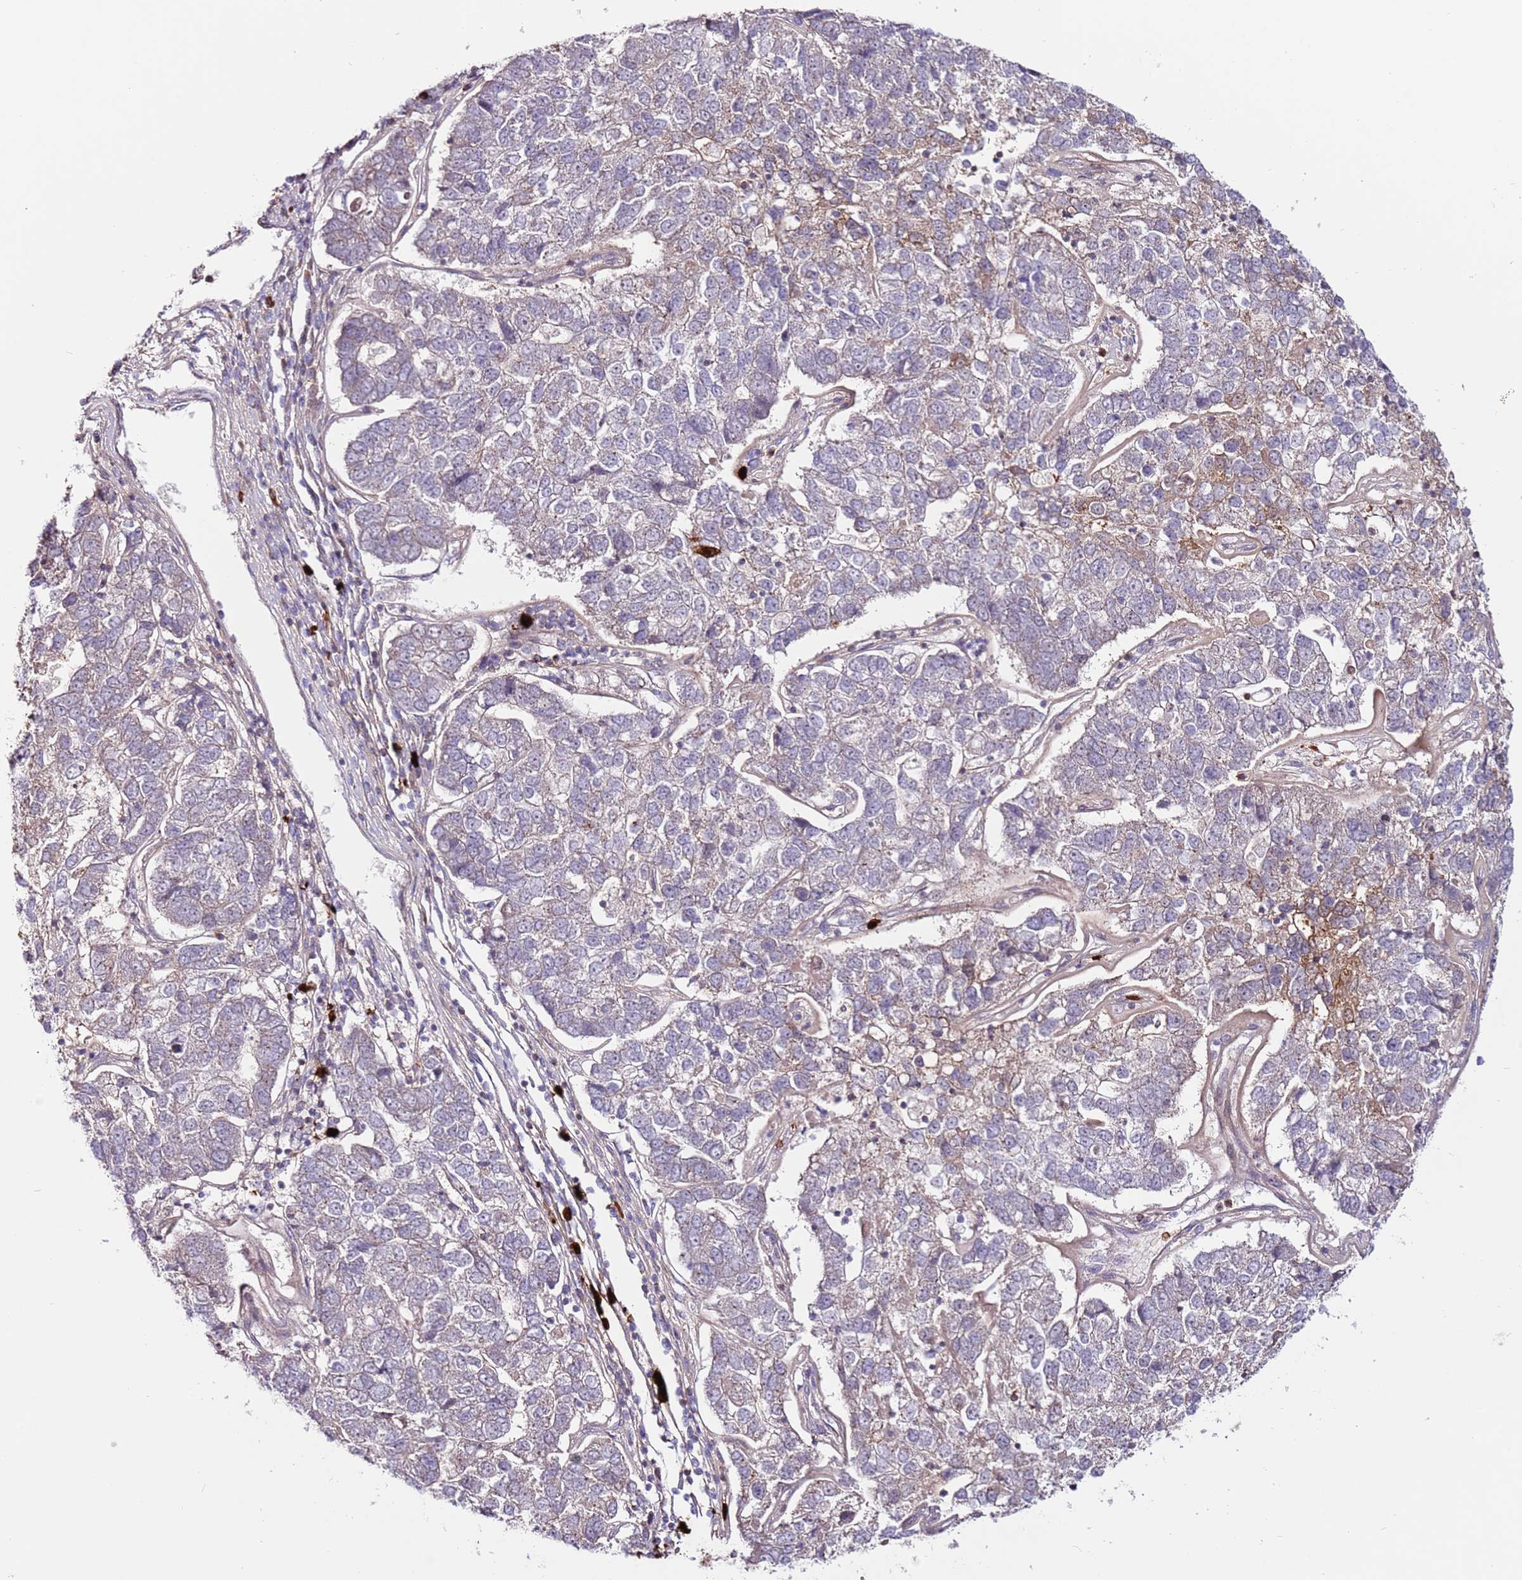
{"staining": {"intensity": "negative", "quantity": "none", "location": "none"}, "tissue": "pancreatic cancer", "cell_type": "Tumor cells", "image_type": "cancer", "snomed": [{"axis": "morphology", "description": "Adenocarcinoma, NOS"}, {"axis": "topography", "description": "Pancreas"}], "caption": "High magnification brightfield microscopy of pancreatic cancer (adenocarcinoma) stained with DAB (brown) and counterstained with hematoxylin (blue): tumor cells show no significant positivity.", "gene": "MTG2", "patient": {"sex": "female", "age": 61}}